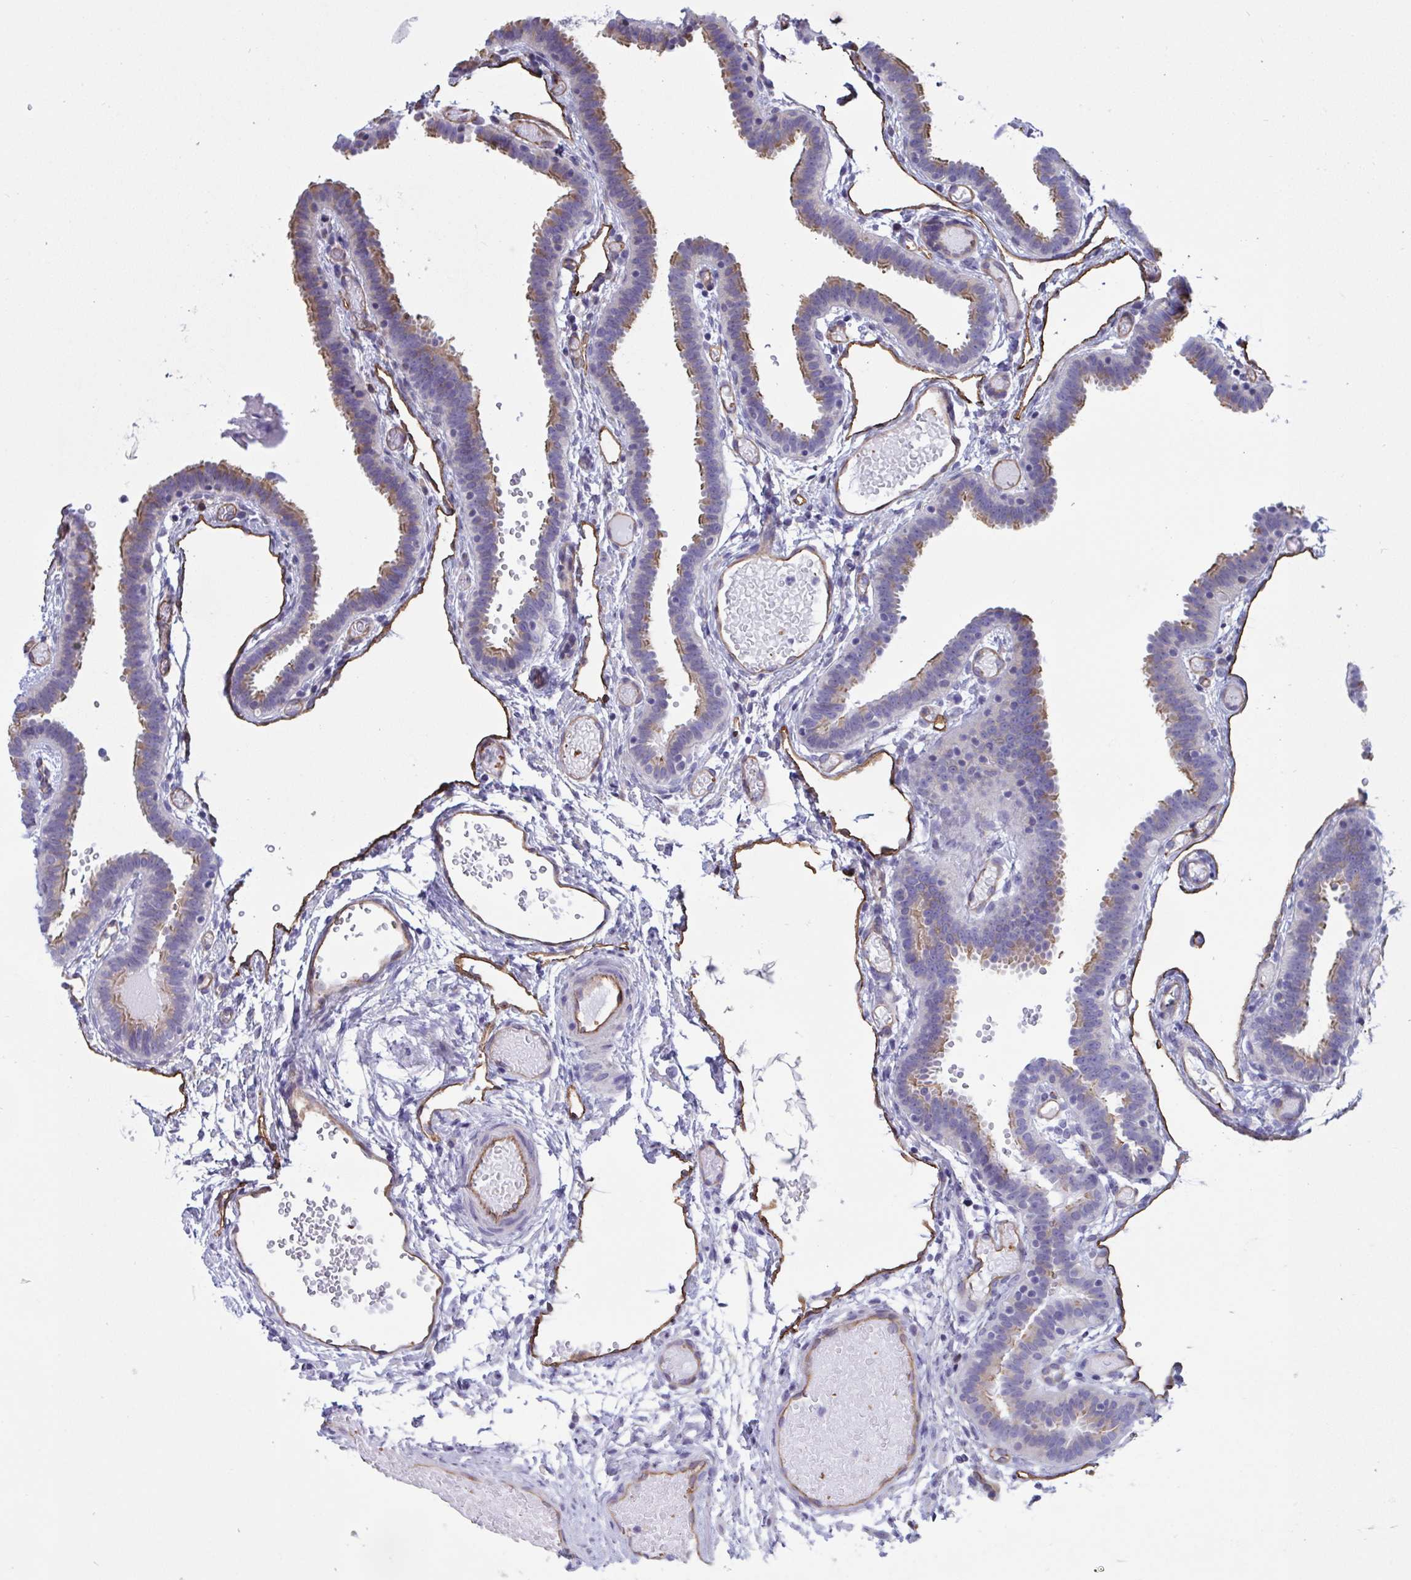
{"staining": {"intensity": "moderate", "quantity": "25%-75%", "location": "cytoplasmic/membranous"}, "tissue": "fallopian tube", "cell_type": "Glandular cells", "image_type": "normal", "snomed": [{"axis": "morphology", "description": "Normal tissue, NOS"}, {"axis": "topography", "description": "Fallopian tube"}], "caption": "Fallopian tube stained for a protein (brown) displays moderate cytoplasmic/membranous positive positivity in approximately 25%-75% of glandular cells.", "gene": "RPL22L1", "patient": {"sex": "female", "age": 37}}